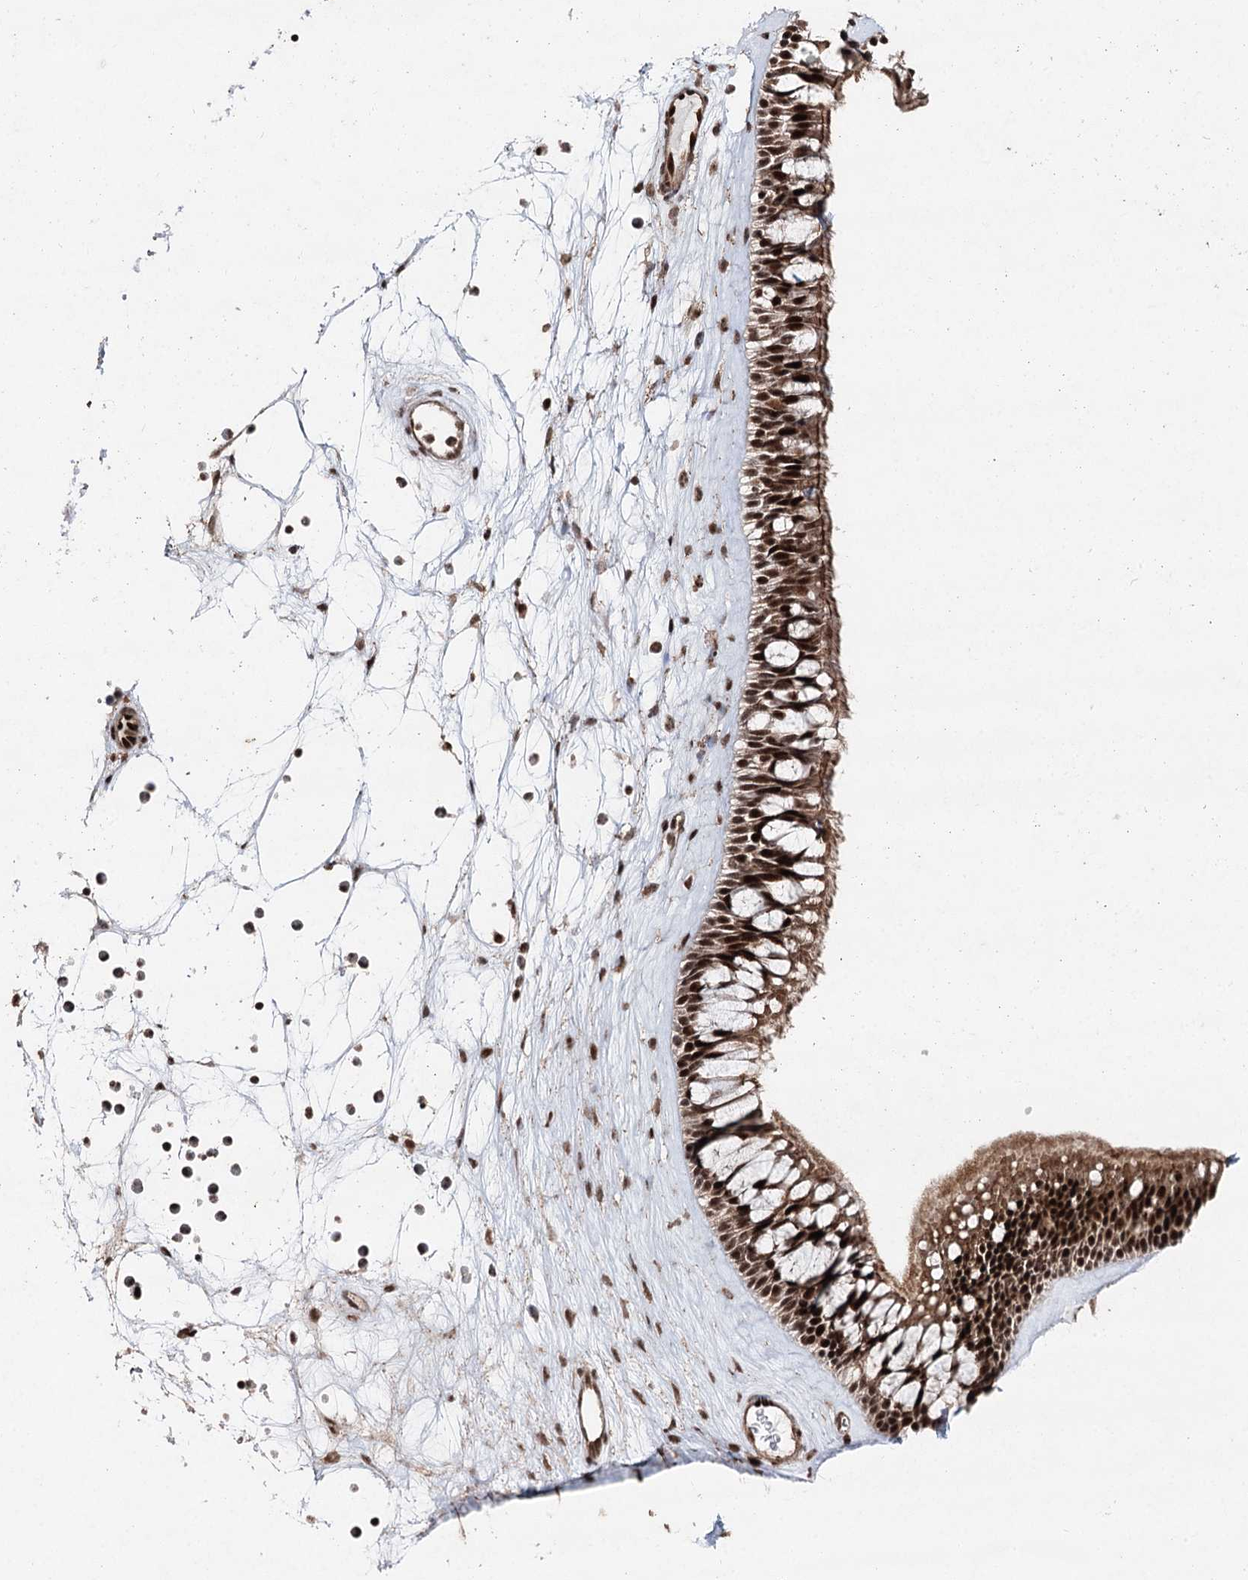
{"staining": {"intensity": "strong", "quantity": ">75%", "location": "cytoplasmic/membranous,nuclear"}, "tissue": "nasopharynx", "cell_type": "Respiratory epithelial cells", "image_type": "normal", "snomed": [{"axis": "morphology", "description": "Normal tissue, NOS"}, {"axis": "topography", "description": "Nasopharynx"}], "caption": "This is a photomicrograph of IHC staining of unremarkable nasopharynx, which shows strong positivity in the cytoplasmic/membranous,nuclear of respiratory epithelial cells.", "gene": "PDCD4", "patient": {"sex": "male", "age": 64}}